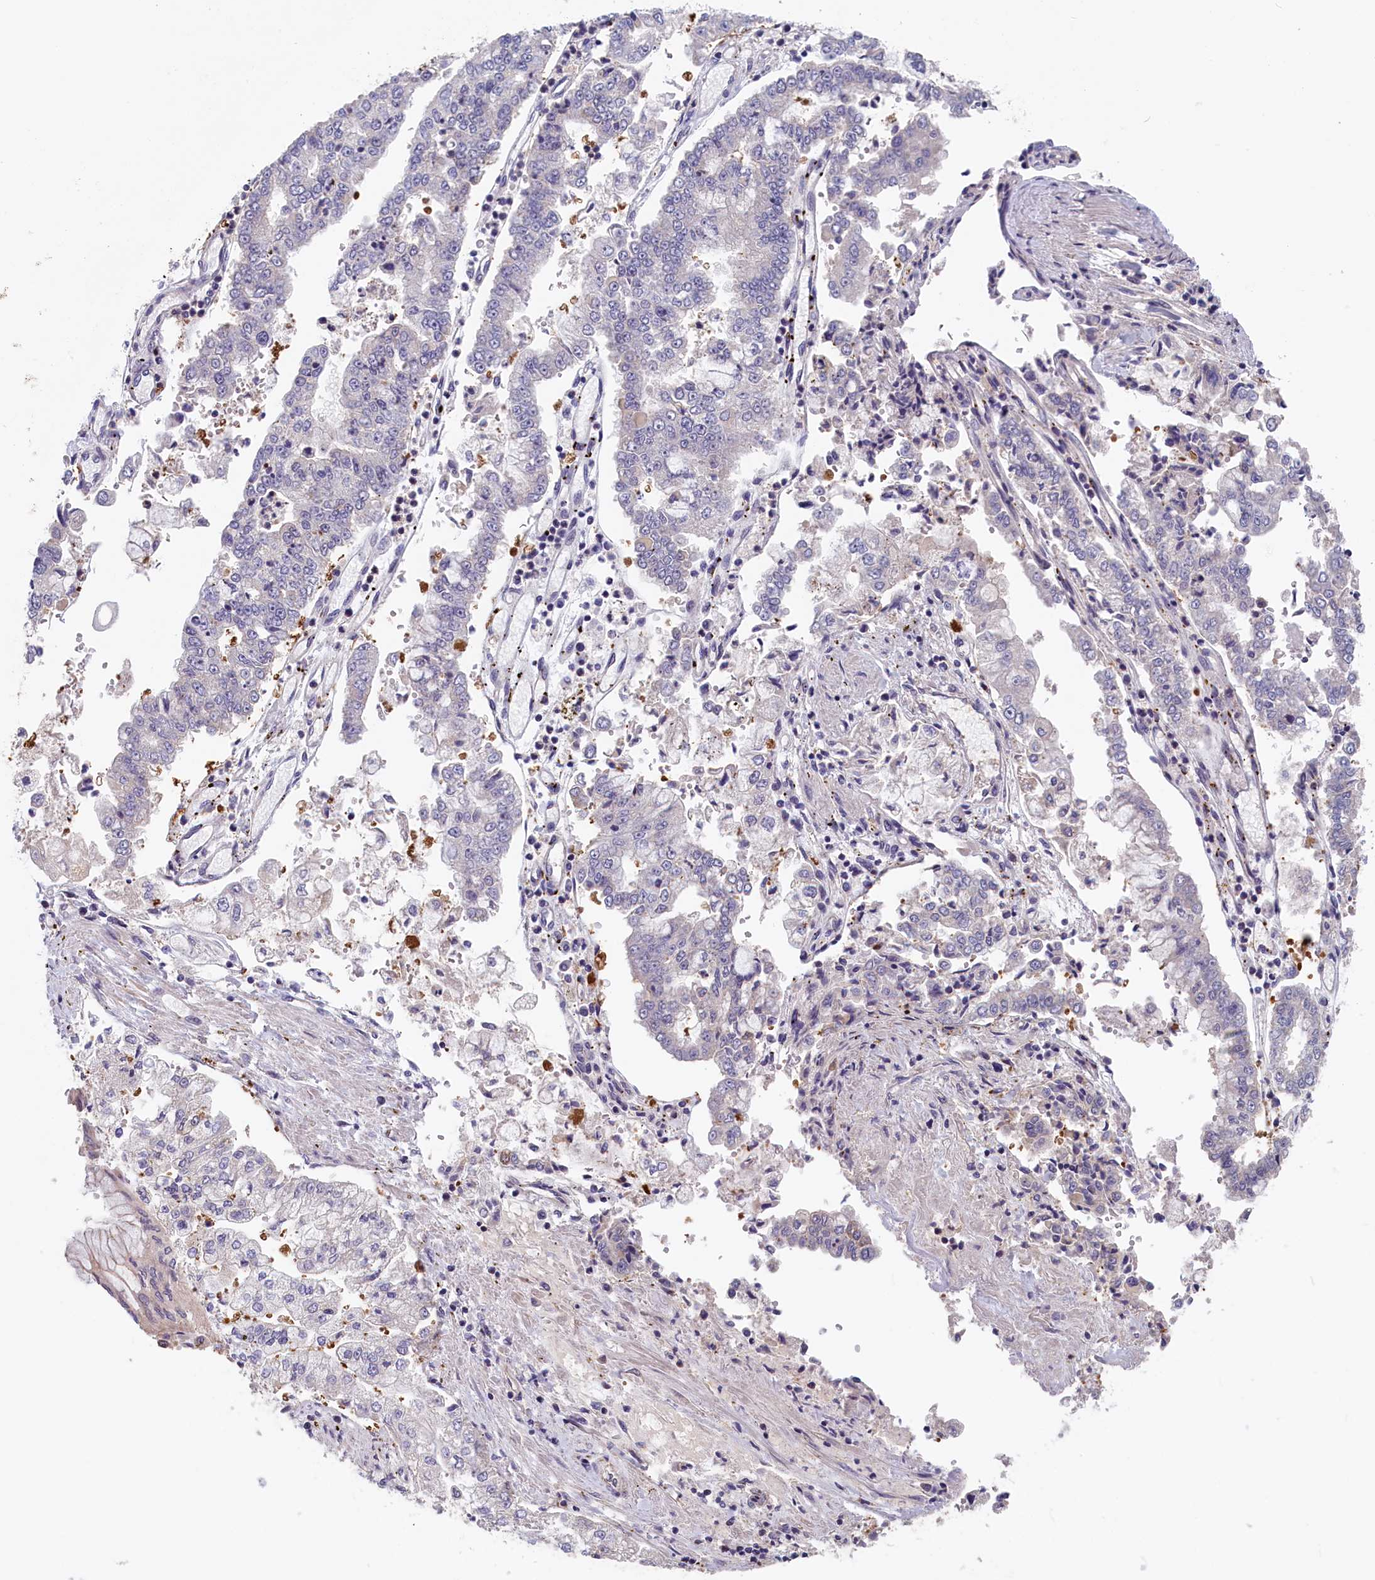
{"staining": {"intensity": "negative", "quantity": "none", "location": "none"}, "tissue": "stomach cancer", "cell_type": "Tumor cells", "image_type": "cancer", "snomed": [{"axis": "morphology", "description": "Adenocarcinoma, NOS"}, {"axis": "topography", "description": "Stomach"}], "caption": "Adenocarcinoma (stomach) was stained to show a protein in brown. There is no significant staining in tumor cells.", "gene": "TMEM116", "patient": {"sex": "male", "age": 76}}